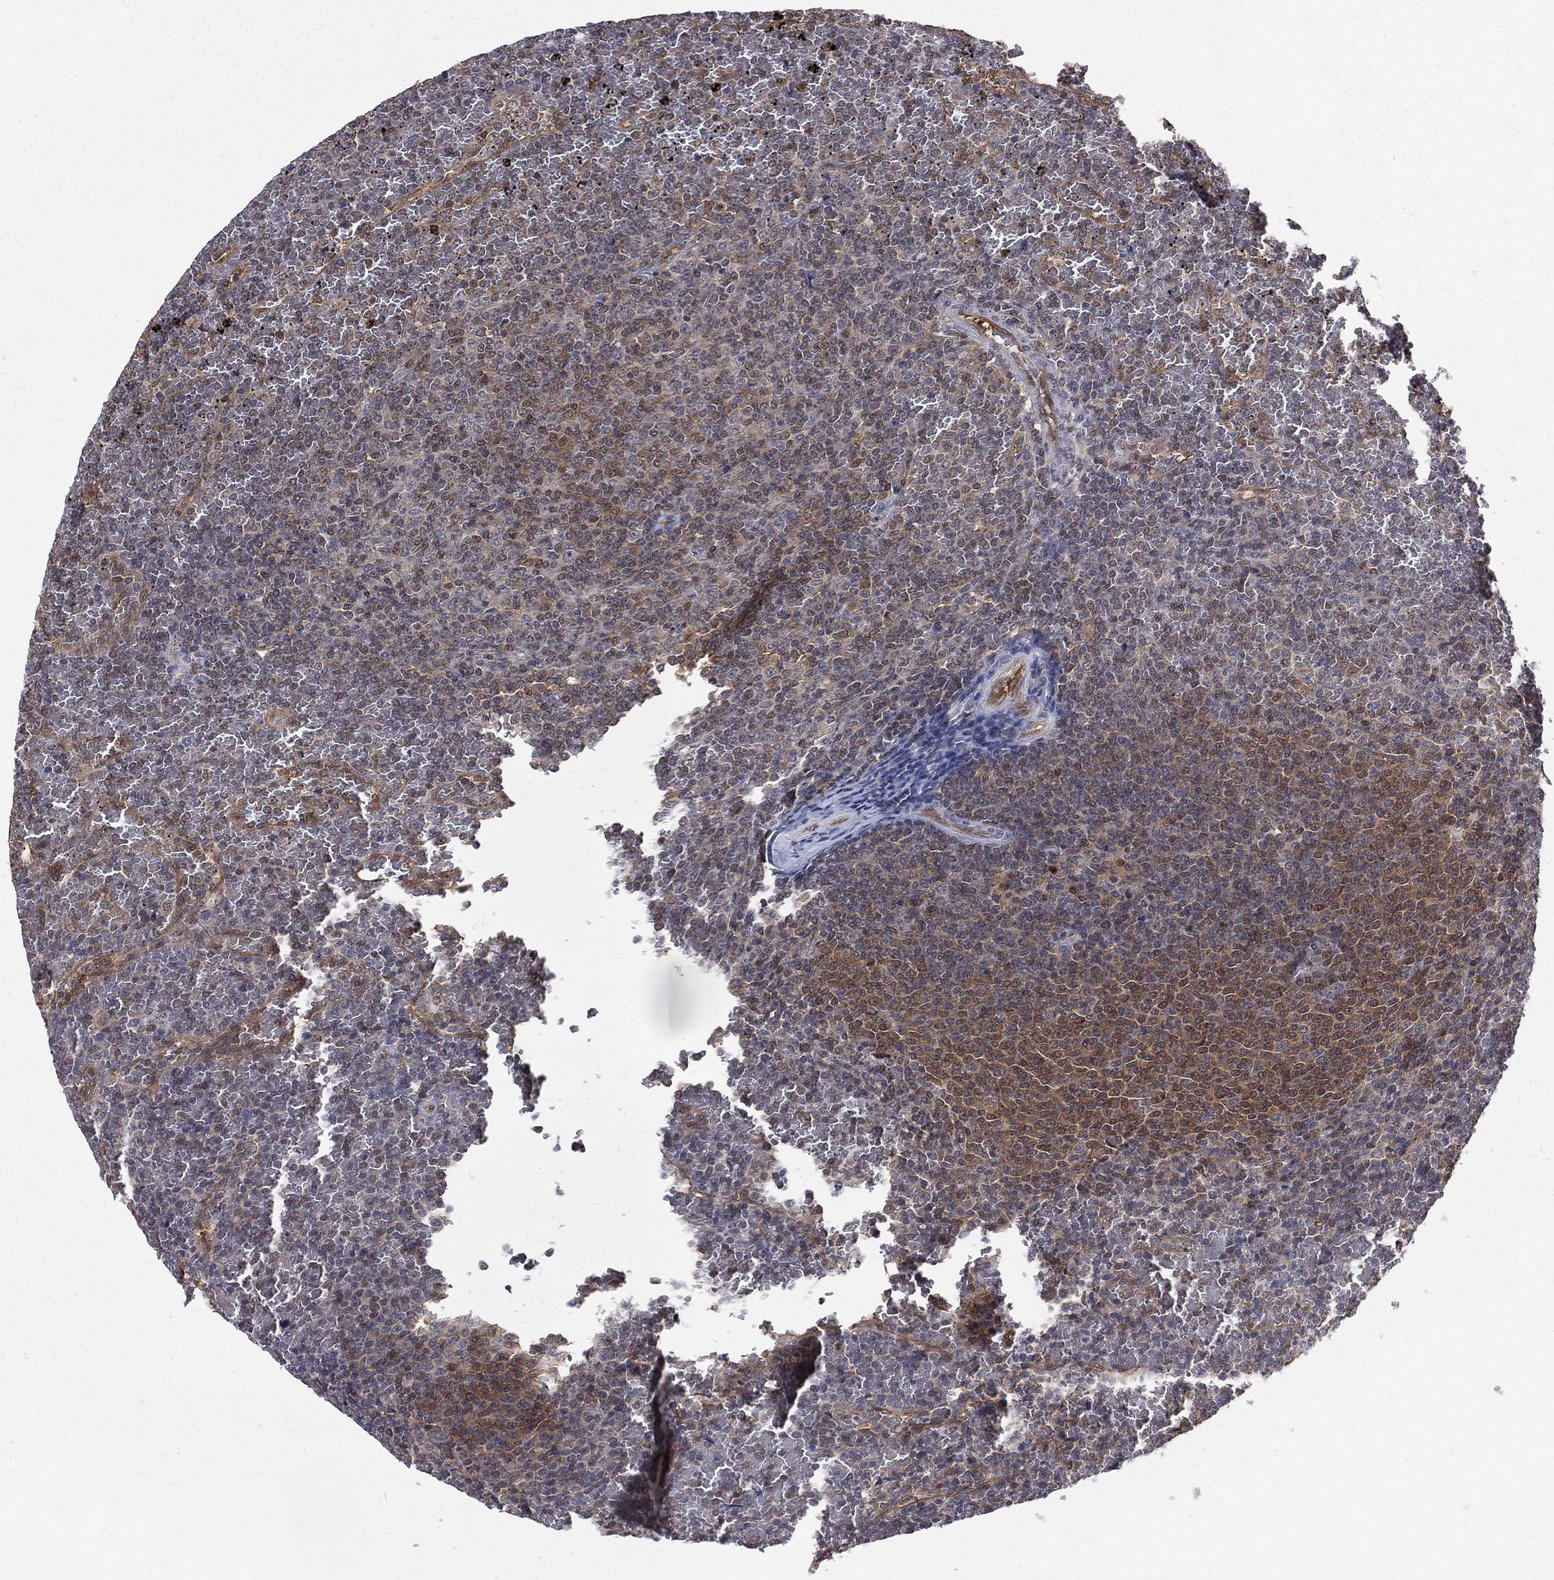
{"staining": {"intensity": "moderate", "quantity": "<25%", "location": "cytoplasmic/membranous"}, "tissue": "lymphoma", "cell_type": "Tumor cells", "image_type": "cancer", "snomed": [{"axis": "morphology", "description": "Malignant lymphoma, non-Hodgkin's type, Low grade"}, {"axis": "topography", "description": "Spleen"}], "caption": "Low-grade malignant lymphoma, non-Hodgkin's type stained for a protein (brown) displays moderate cytoplasmic/membranous positive staining in approximately <25% of tumor cells.", "gene": "GMPR2", "patient": {"sex": "female", "age": 77}}